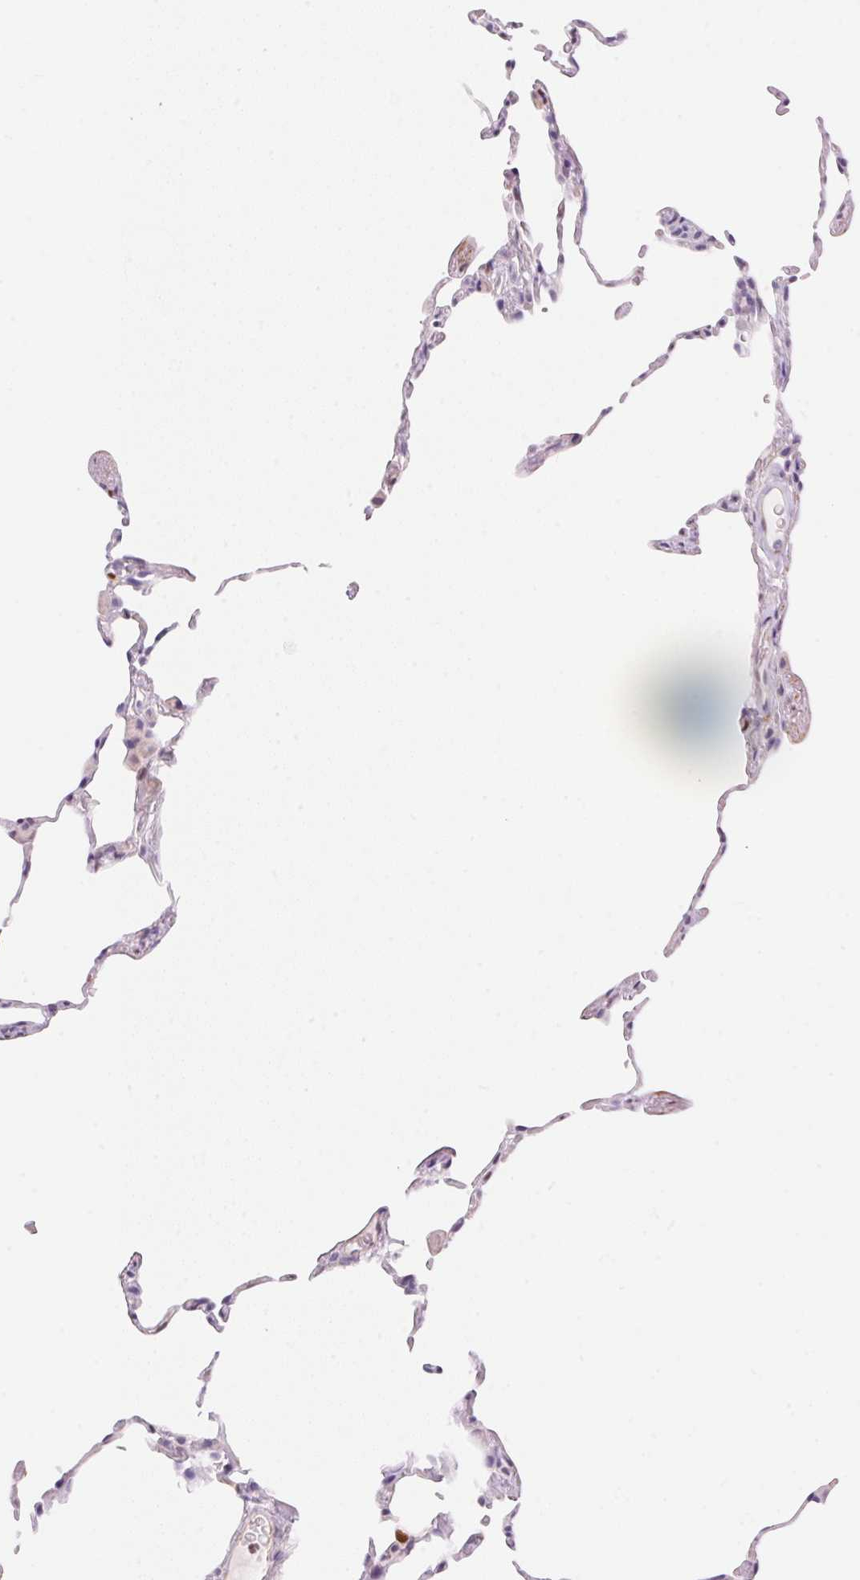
{"staining": {"intensity": "negative", "quantity": "none", "location": "none"}, "tissue": "lung", "cell_type": "Alveolar cells", "image_type": "normal", "snomed": [{"axis": "morphology", "description": "Normal tissue, NOS"}, {"axis": "topography", "description": "Lung"}], "caption": "Immunohistochemistry (IHC) micrograph of unremarkable lung: lung stained with DAB reveals no significant protein expression in alveolar cells.", "gene": "SMTN", "patient": {"sex": "female", "age": 57}}